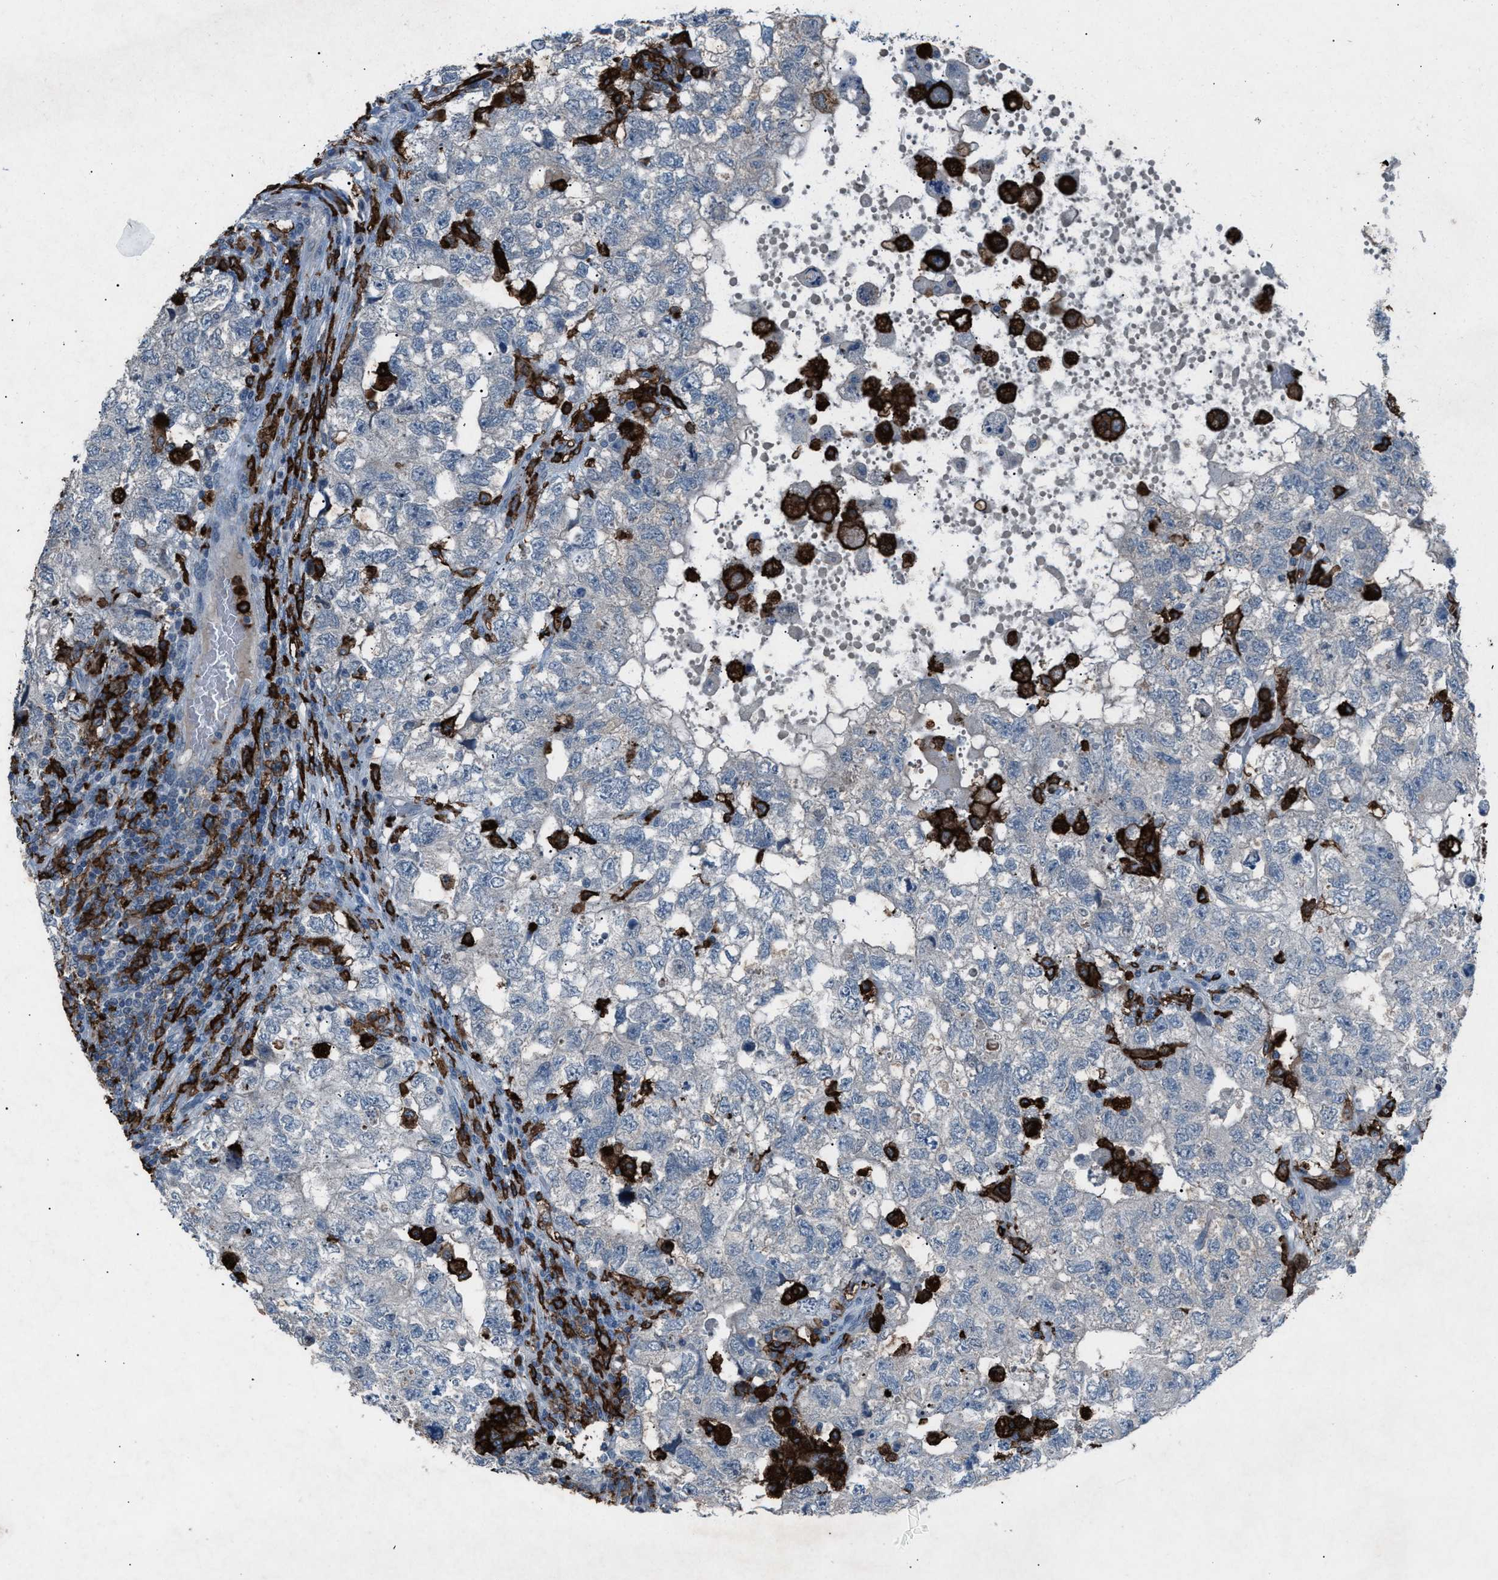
{"staining": {"intensity": "negative", "quantity": "none", "location": "none"}, "tissue": "testis cancer", "cell_type": "Tumor cells", "image_type": "cancer", "snomed": [{"axis": "morphology", "description": "Carcinoma, Embryonal, NOS"}, {"axis": "topography", "description": "Testis"}], "caption": "A histopathology image of human testis cancer (embryonal carcinoma) is negative for staining in tumor cells.", "gene": "FCER1G", "patient": {"sex": "male", "age": 36}}